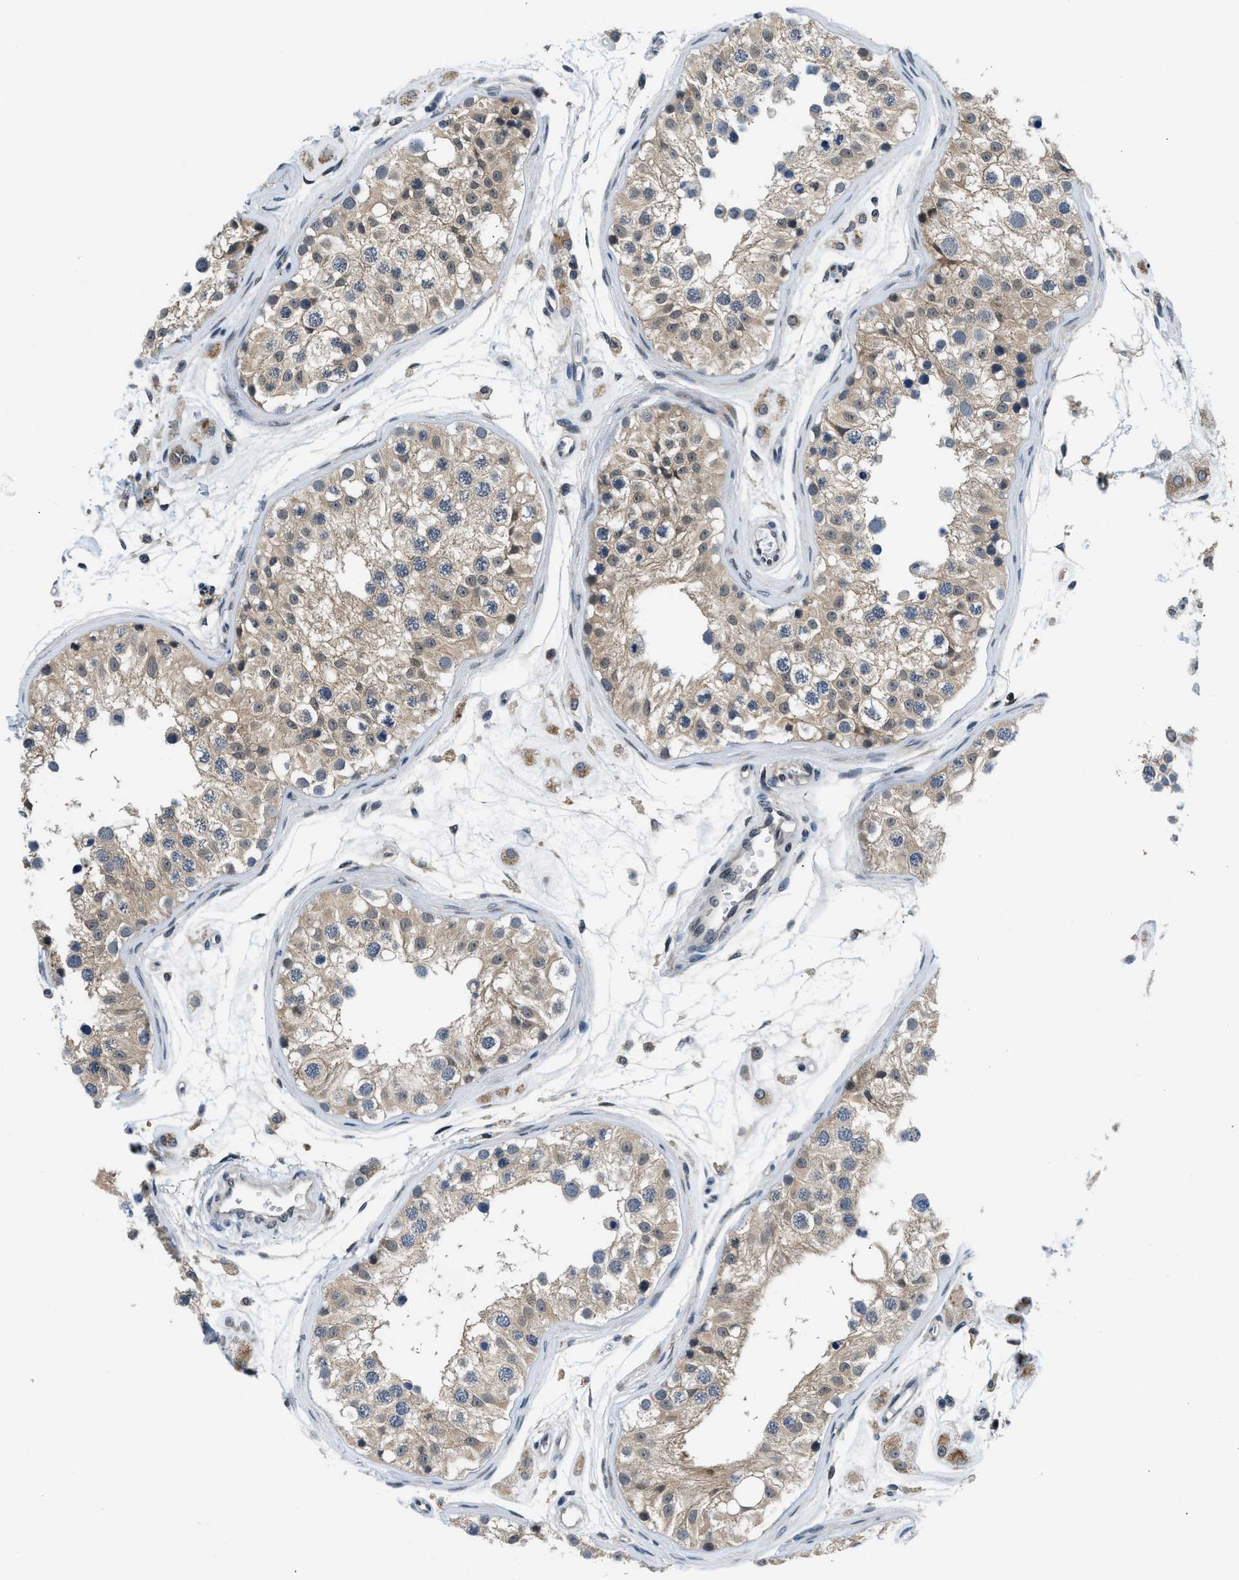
{"staining": {"intensity": "moderate", "quantity": ">75%", "location": "cytoplasmic/membranous"}, "tissue": "testis", "cell_type": "Cells in seminiferous ducts", "image_type": "normal", "snomed": [{"axis": "morphology", "description": "Normal tissue, NOS"}, {"axis": "morphology", "description": "Adenocarcinoma, metastatic, NOS"}, {"axis": "topography", "description": "Testis"}], "caption": "Immunohistochemical staining of normal human testis demonstrates medium levels of moderate cytoplasmic/membranous positivity in approximately >75% of cells in seminiferous ducts. Using DAB (3,3'-diaminobenzidine) (brown) and hematoxylin (blue) stains, captured at high magnification using brightfield microscopy.", "gene": "MTMR1", "patient": {"sex": "male", "age": 26}}